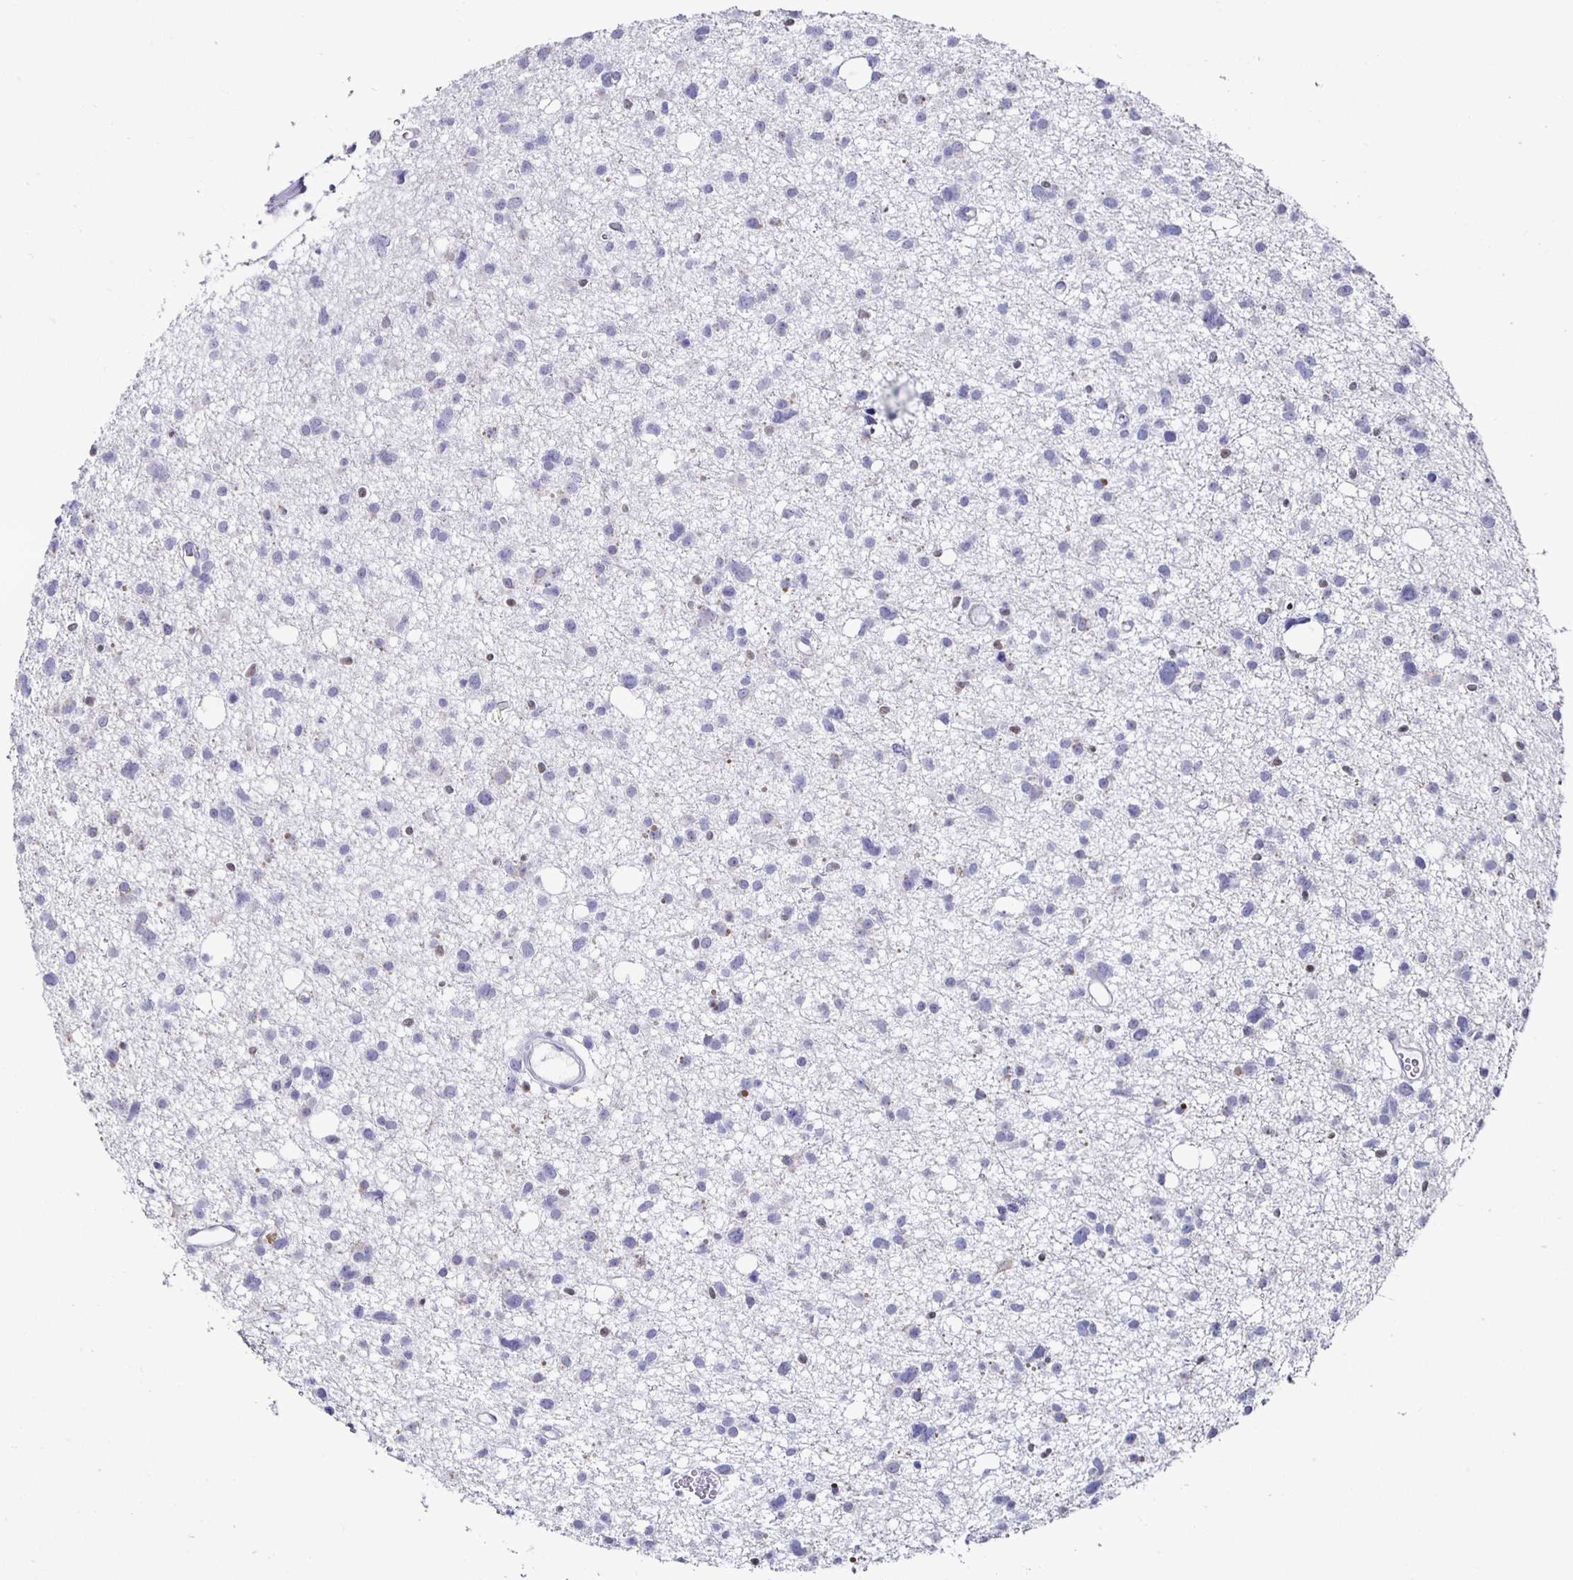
{"staining": {"intensity": "negative", "quantity": "none", "location": "none"}, "tissue": "glioma", "cell_type": "Tumor cells", "image_type": "cancer", "snomed": [{"axis": "morphology", "description": "Glioma, malignant, High grade"}, {"axis": "topography", "description": "Brain"}], "caption": "Immunohistochemistry photomicrograph of human malignant glioma (high-grade) stained for a protein (brown), which displays no expression in tumor cells.", "gene": "RUNX2", "patient": {"sex": "male", "age": 23}}